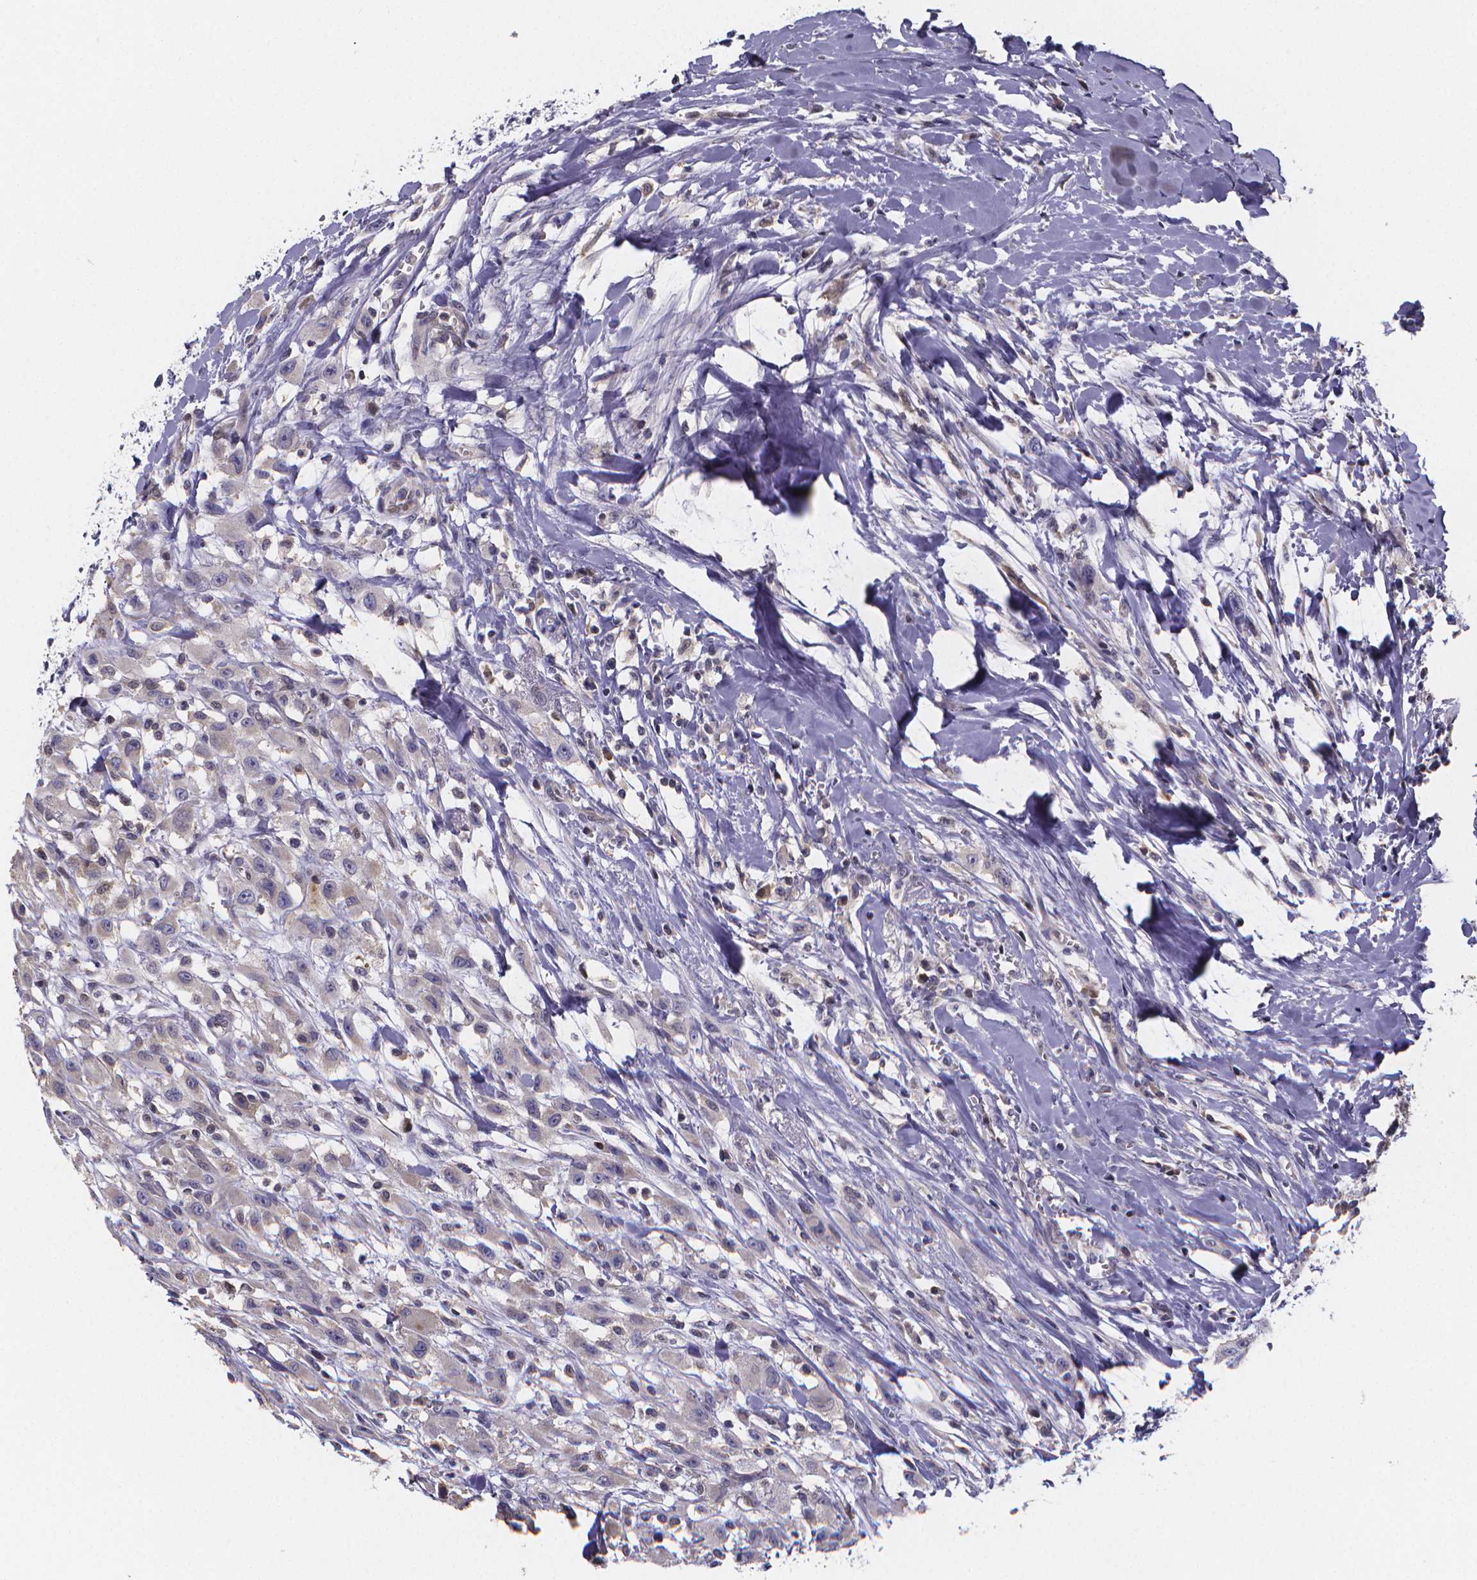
{"staining": {"intensity": "negative", "quantity": "none", "location": "none"}, "tissue": "head and neck cancer", "cell_type": "Tumor cells", "image_type": "cancer", "snomed": [{"axis": "morphology", "description": "Squamous cell carcinoma, NOS"}, {"axis": "morphology", "description": "Squamous cell carcinoma, metastatic, NOS"}, {"axis": "topography", "description": "Oral tissue"}, {"axis": "topography", "description": "Head-Neck"}], "caption": "This is an immunohistochemistry micrograph of head and neck metastatic squamous cell carcinoma. There is no staining in tumor cells.", "gene": "PAH", "patient": {"sex": "female", "age": 85}}